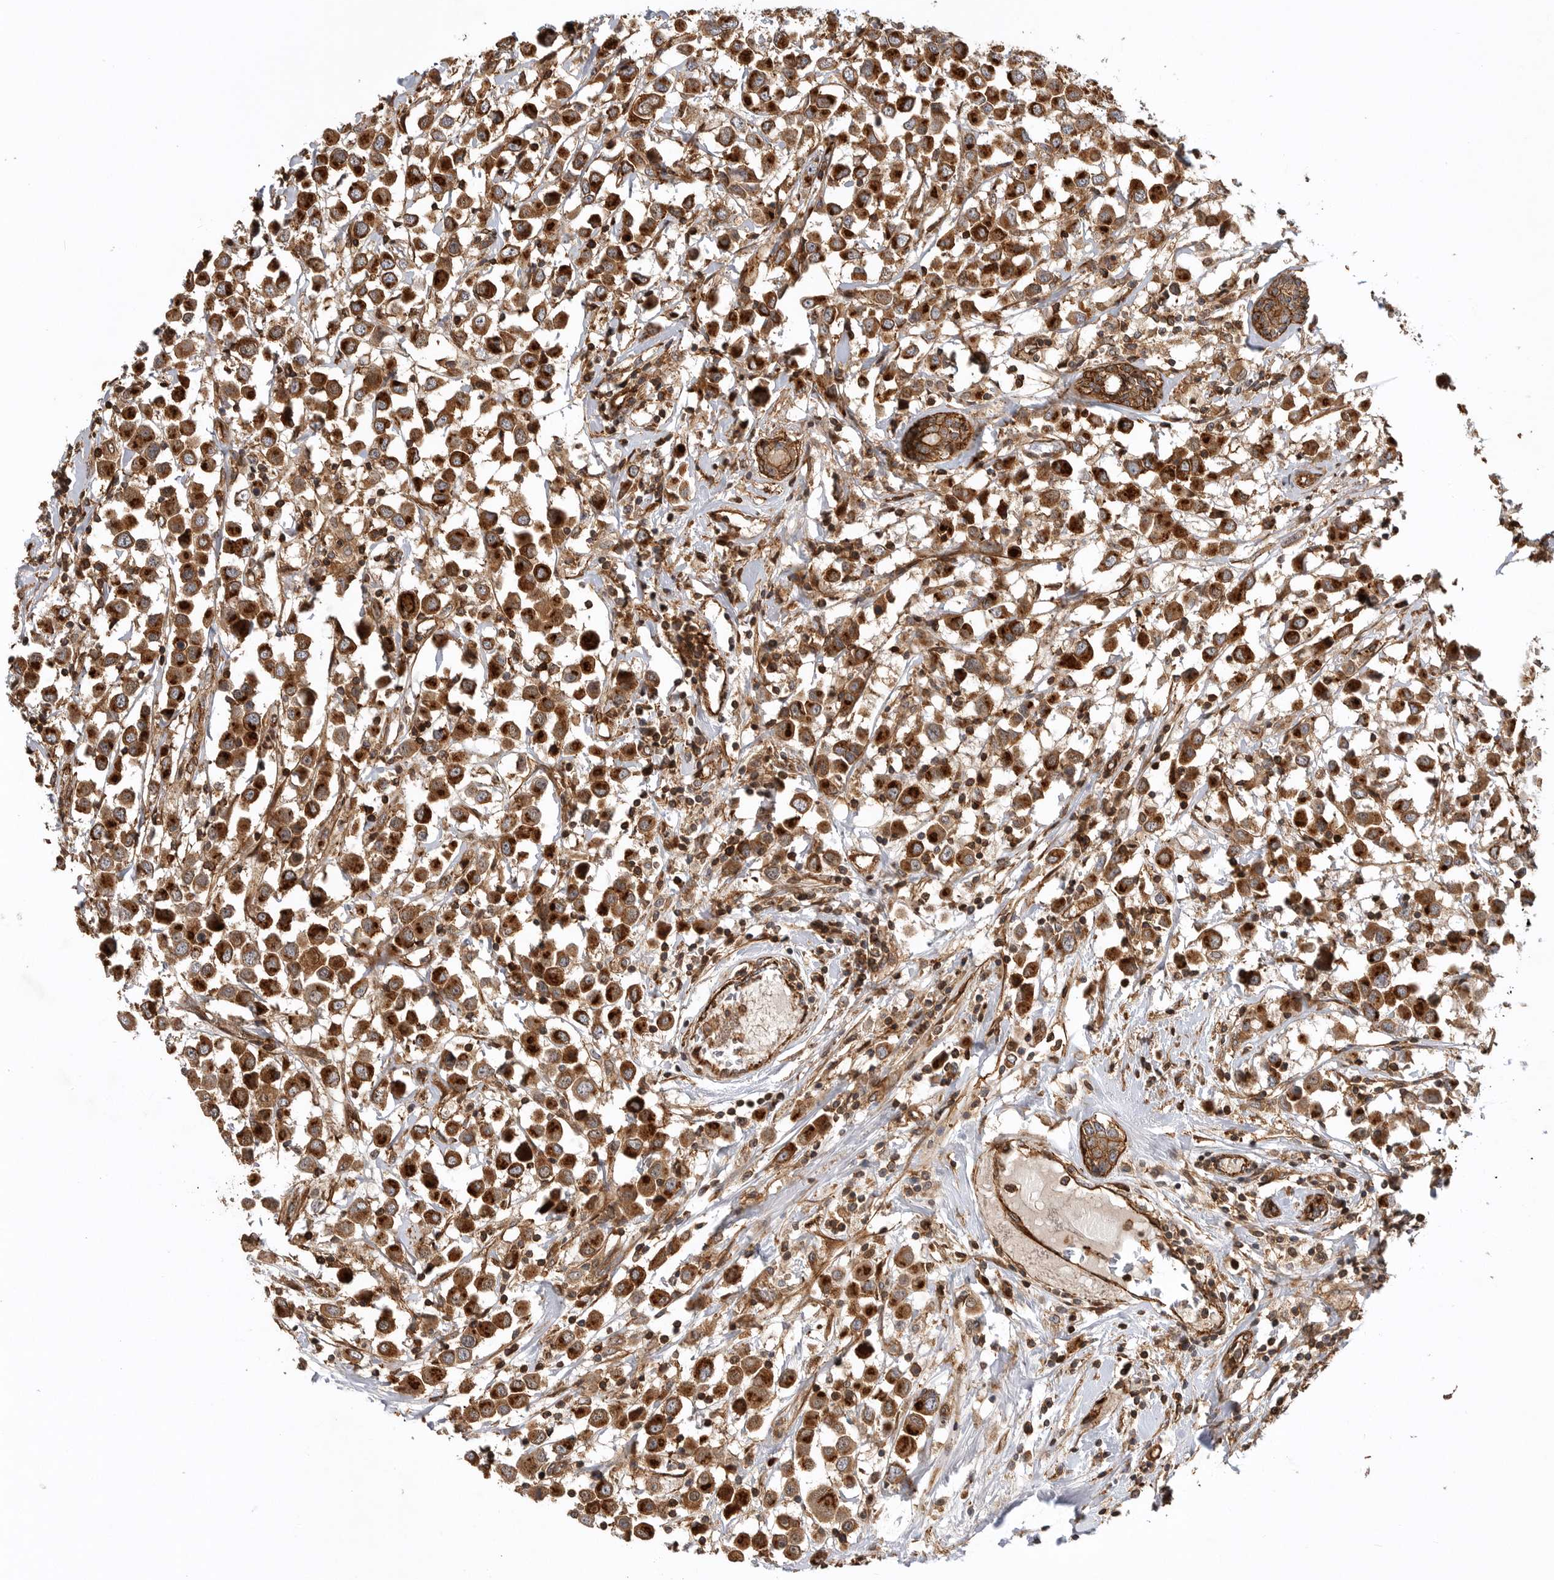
{"staining": {"intensity": "strong", "quantity": ">75%", "location": "cytoplasmic/membranous"}, "tissue": "breast cancer", "cell_type": "Tumor cells", "image_type": "cancer", "snomed": [{"axis": "morphology", "description": "Duct carcinoma"}, {"axis": "topography", "description": "Breast"}], "caption": "Tumor cells exhibit strong cytoplasmic/membranous expression in approximately >75% of cells in breast cancer.", "gene": "GPATCH2", "patient": {"sex": "female", "age": 61}}